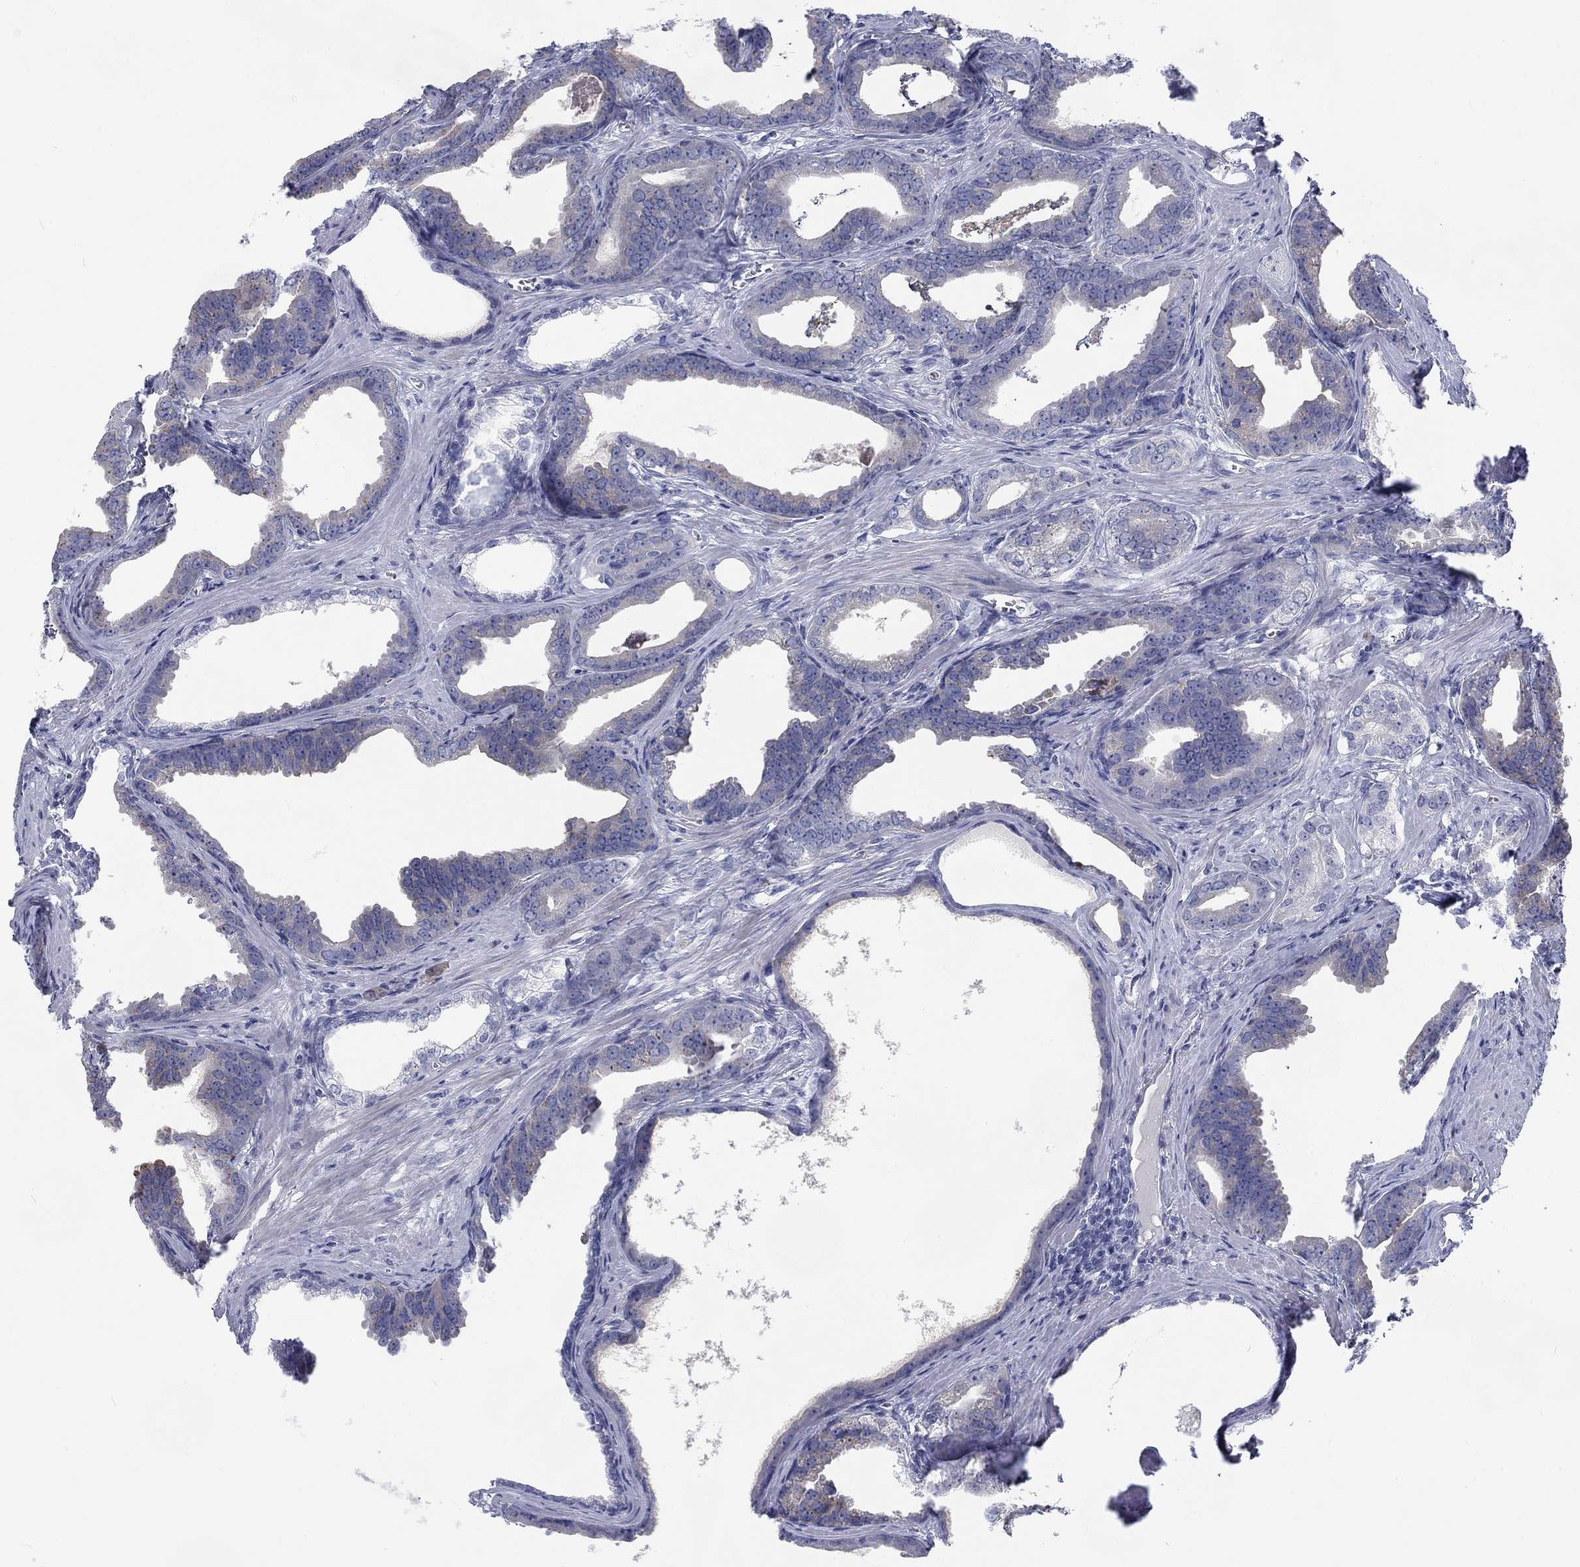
{"staining": {"intensity": "negative", "quantity": "none", "location": "none"}, "tissue": "prostate cancer", "cell_type": "Tumor cells", "image_type": "cancer", "snomed": [{"axis": "morphology", "description": "Adenocarcinoma, NOS"}, {"axis": "topography", "description": "Prostate"}], "caption": "Immunohistochemistry photomicrograph of neoplastic tissue: prostate adenocarcinoma stained with DAB (3,3'-diaminobenzidine) demonstrates no significant protein expression in tumor cells.", "gene": "CALB1", "patient": {"sex": "male", "age": 66}}